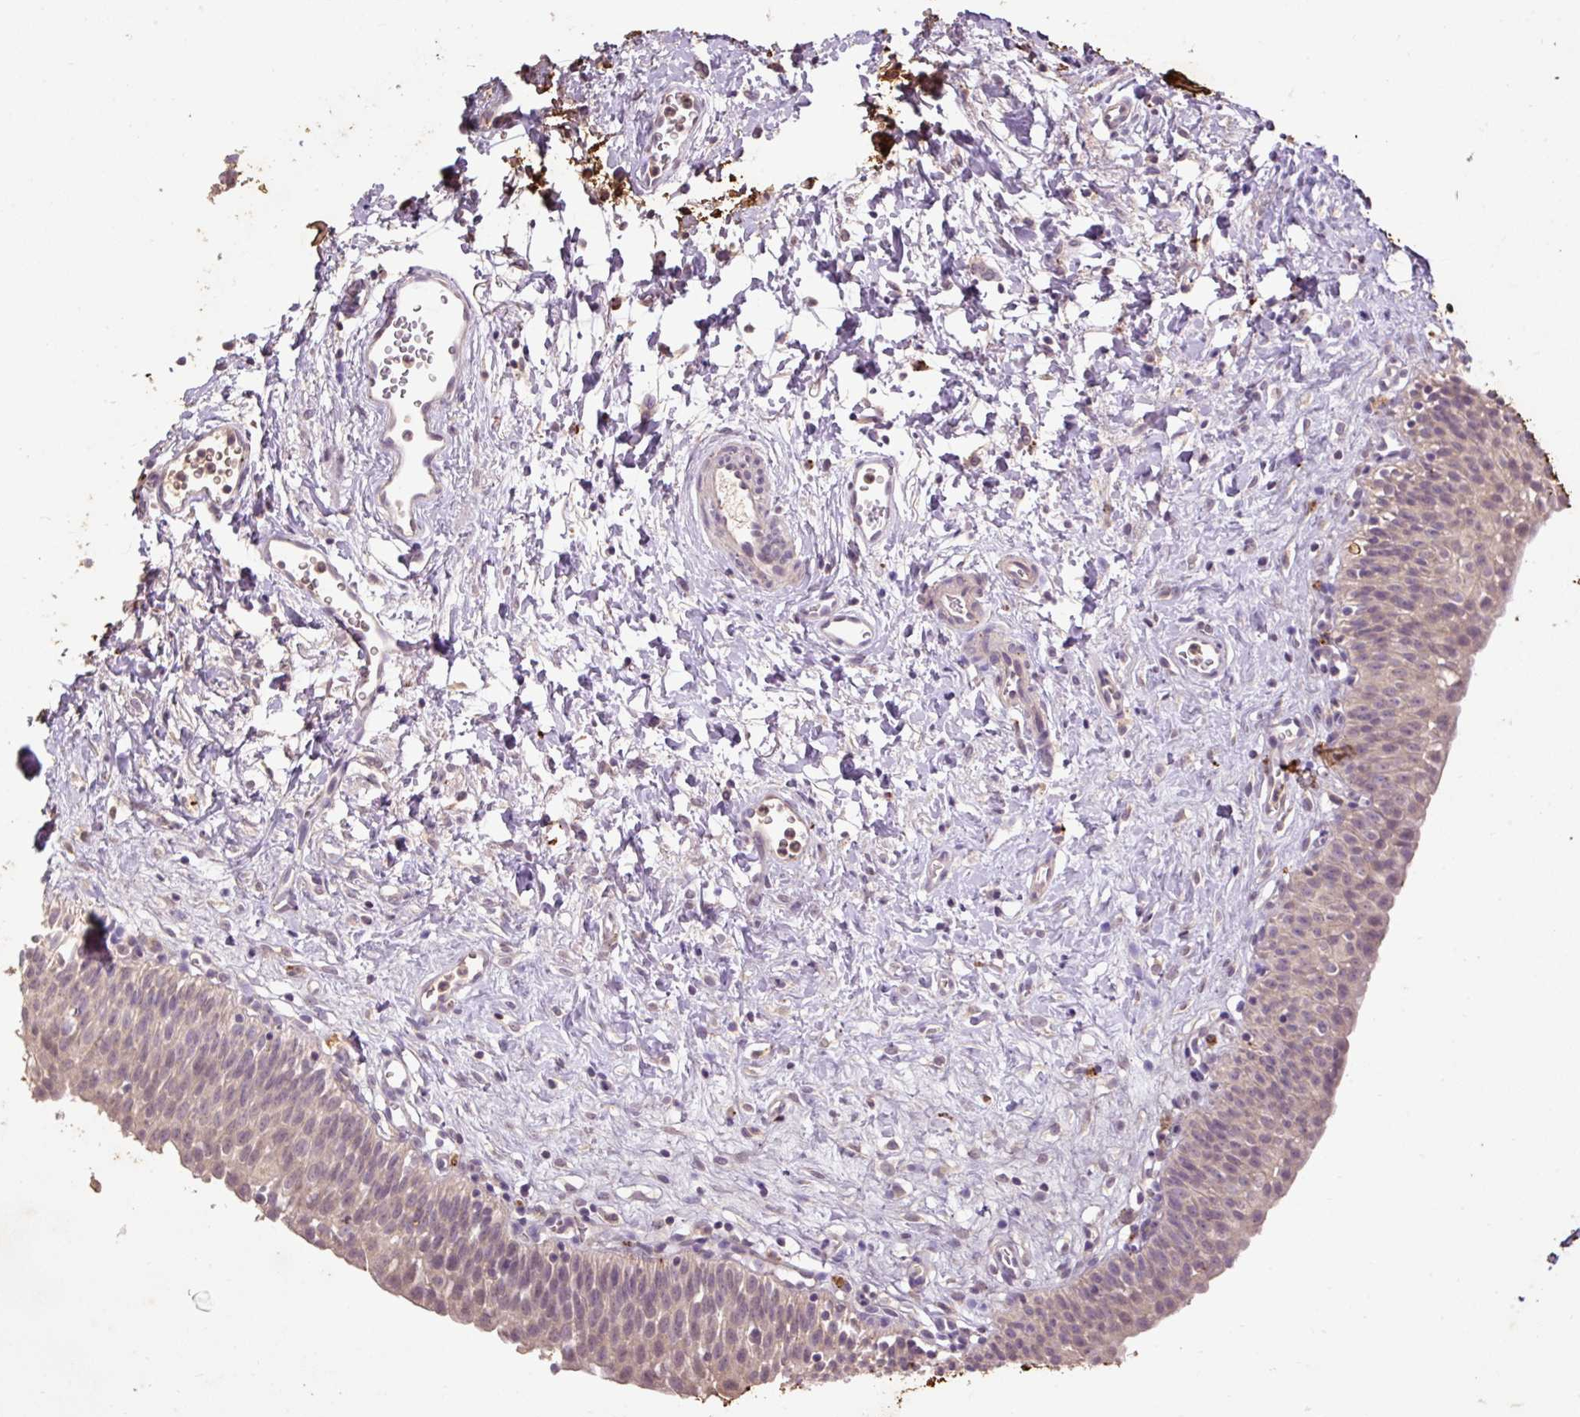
{"staining": {"intensity": "weak", "quantity": "25%-75%", "location": "cytoplasmic/membranous"}, "tissue": "urinary bladder", "cell_type": "Urothelial cells", "image_type": "normal", "snomed": [{"axis": "morphology", "description": "Normal tissue, NOS"}, {"axis": "topography", "description": "Urinary bladder"}], "caption": "DAB immunohistochemical staining of normal human urinary bladder exhibits weak cytoplasmic/membranous protein positivity in about 25%-75% of urothelial cells. (DAB IHC, brown staining for protein, blue staining for nuclei).", "gene": "LRTM2", "patient": {"sex": "male", "age": 51}}